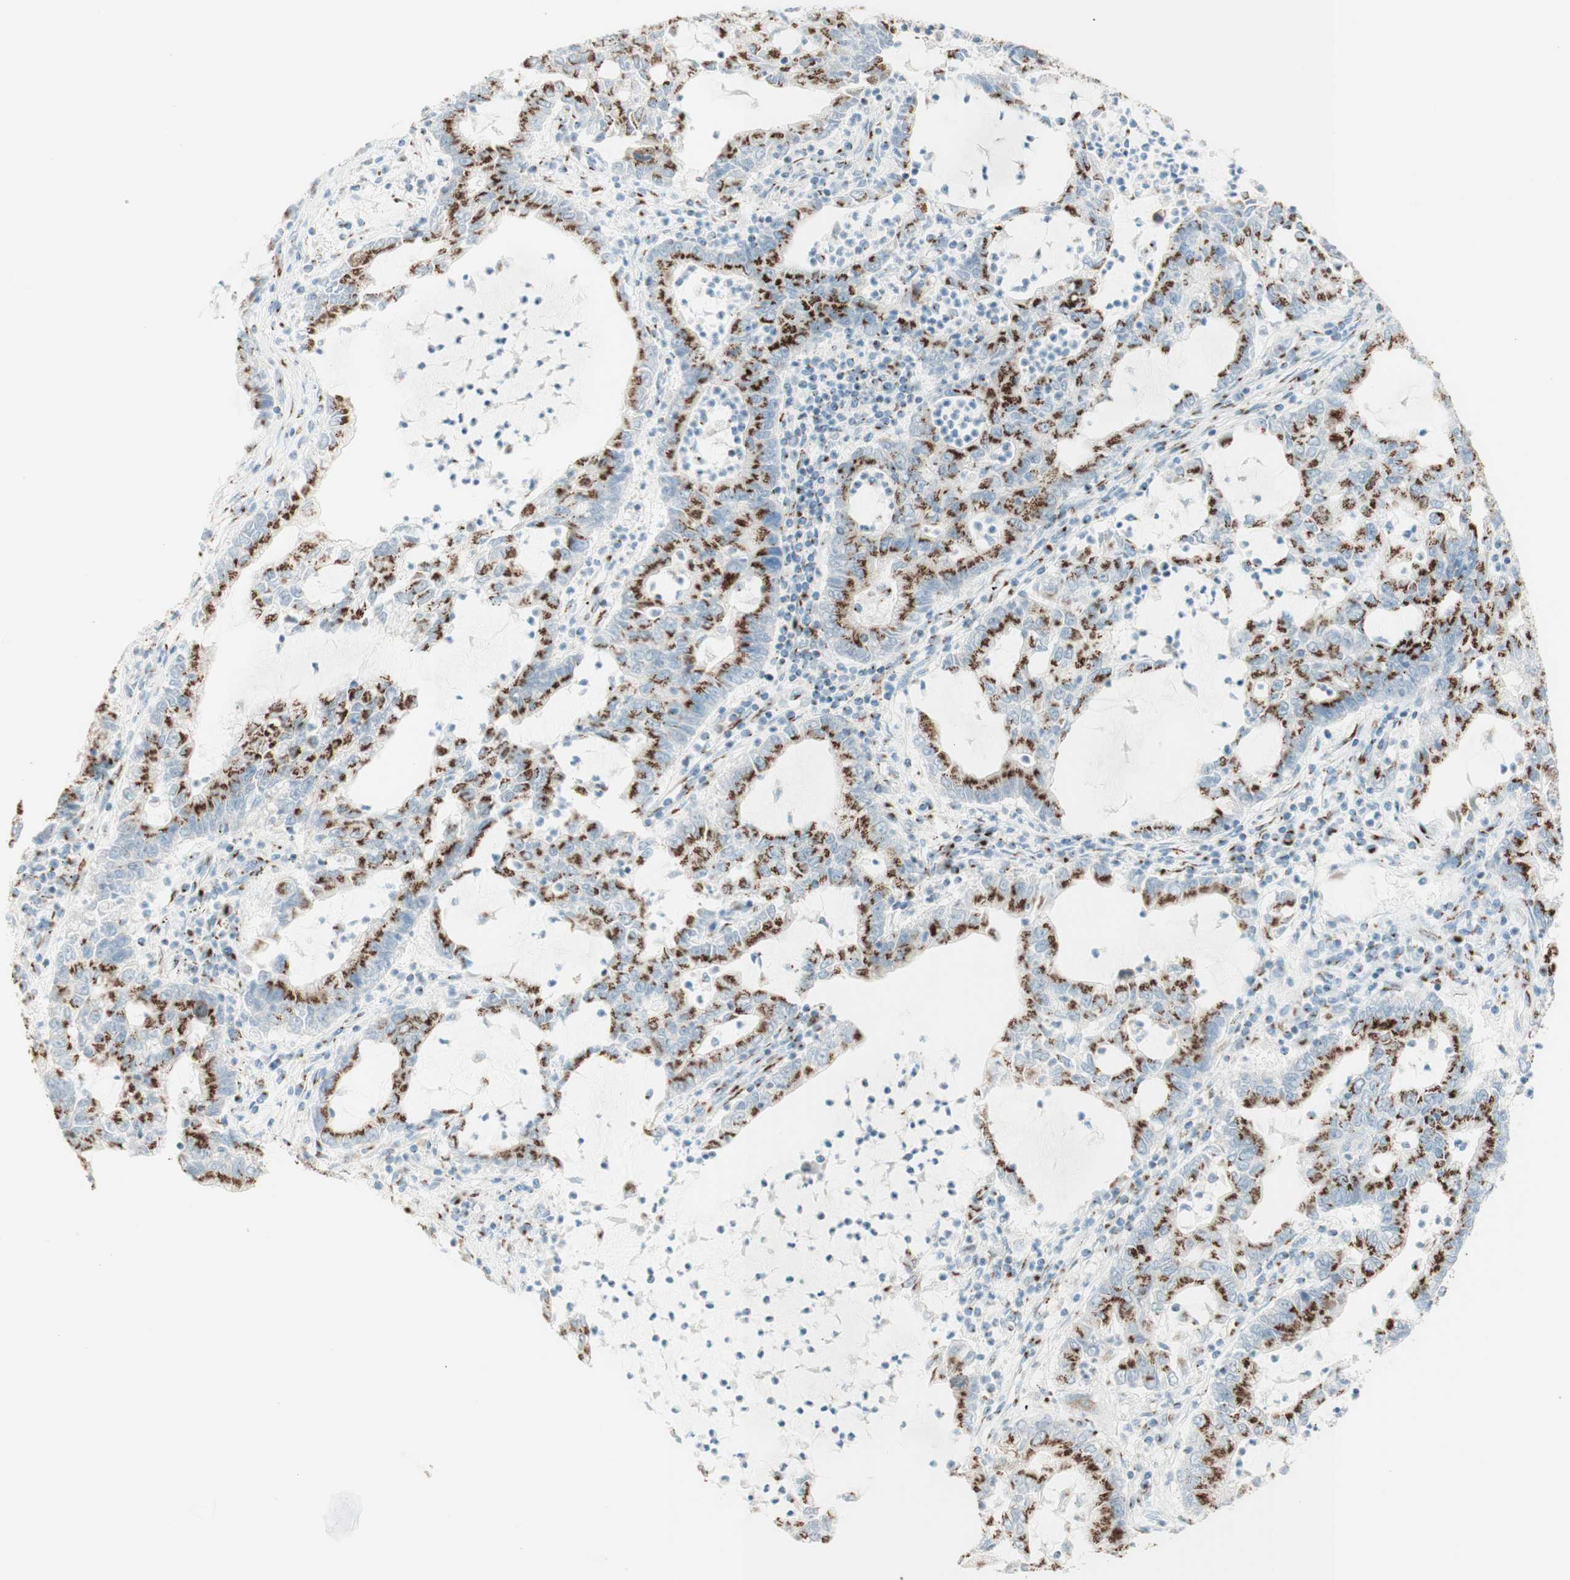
{"staining": {"intensity": "strong", "quantity": ">75%", "location": "cytoplasmic/membranous"}, "tissue": "lung cancer", "cell_type": "Tumor cells", "image_type": "cancer", "snomed": [{"axis": "morphology", "description": "Adenocarcinoma, NOS"}, {"axis": "topography", "description": "Lung"}], "caption": "Immunohistochemistry photomicrograph of adenocarcinoma (lung) stained for a protein (brown), which demonstrates high levels of strong cytoplasmic/membranous expression in approximately >75% of tumor cells.", "gene": "GOLGB1", "patient": {"sex": "female", "age": 51}}